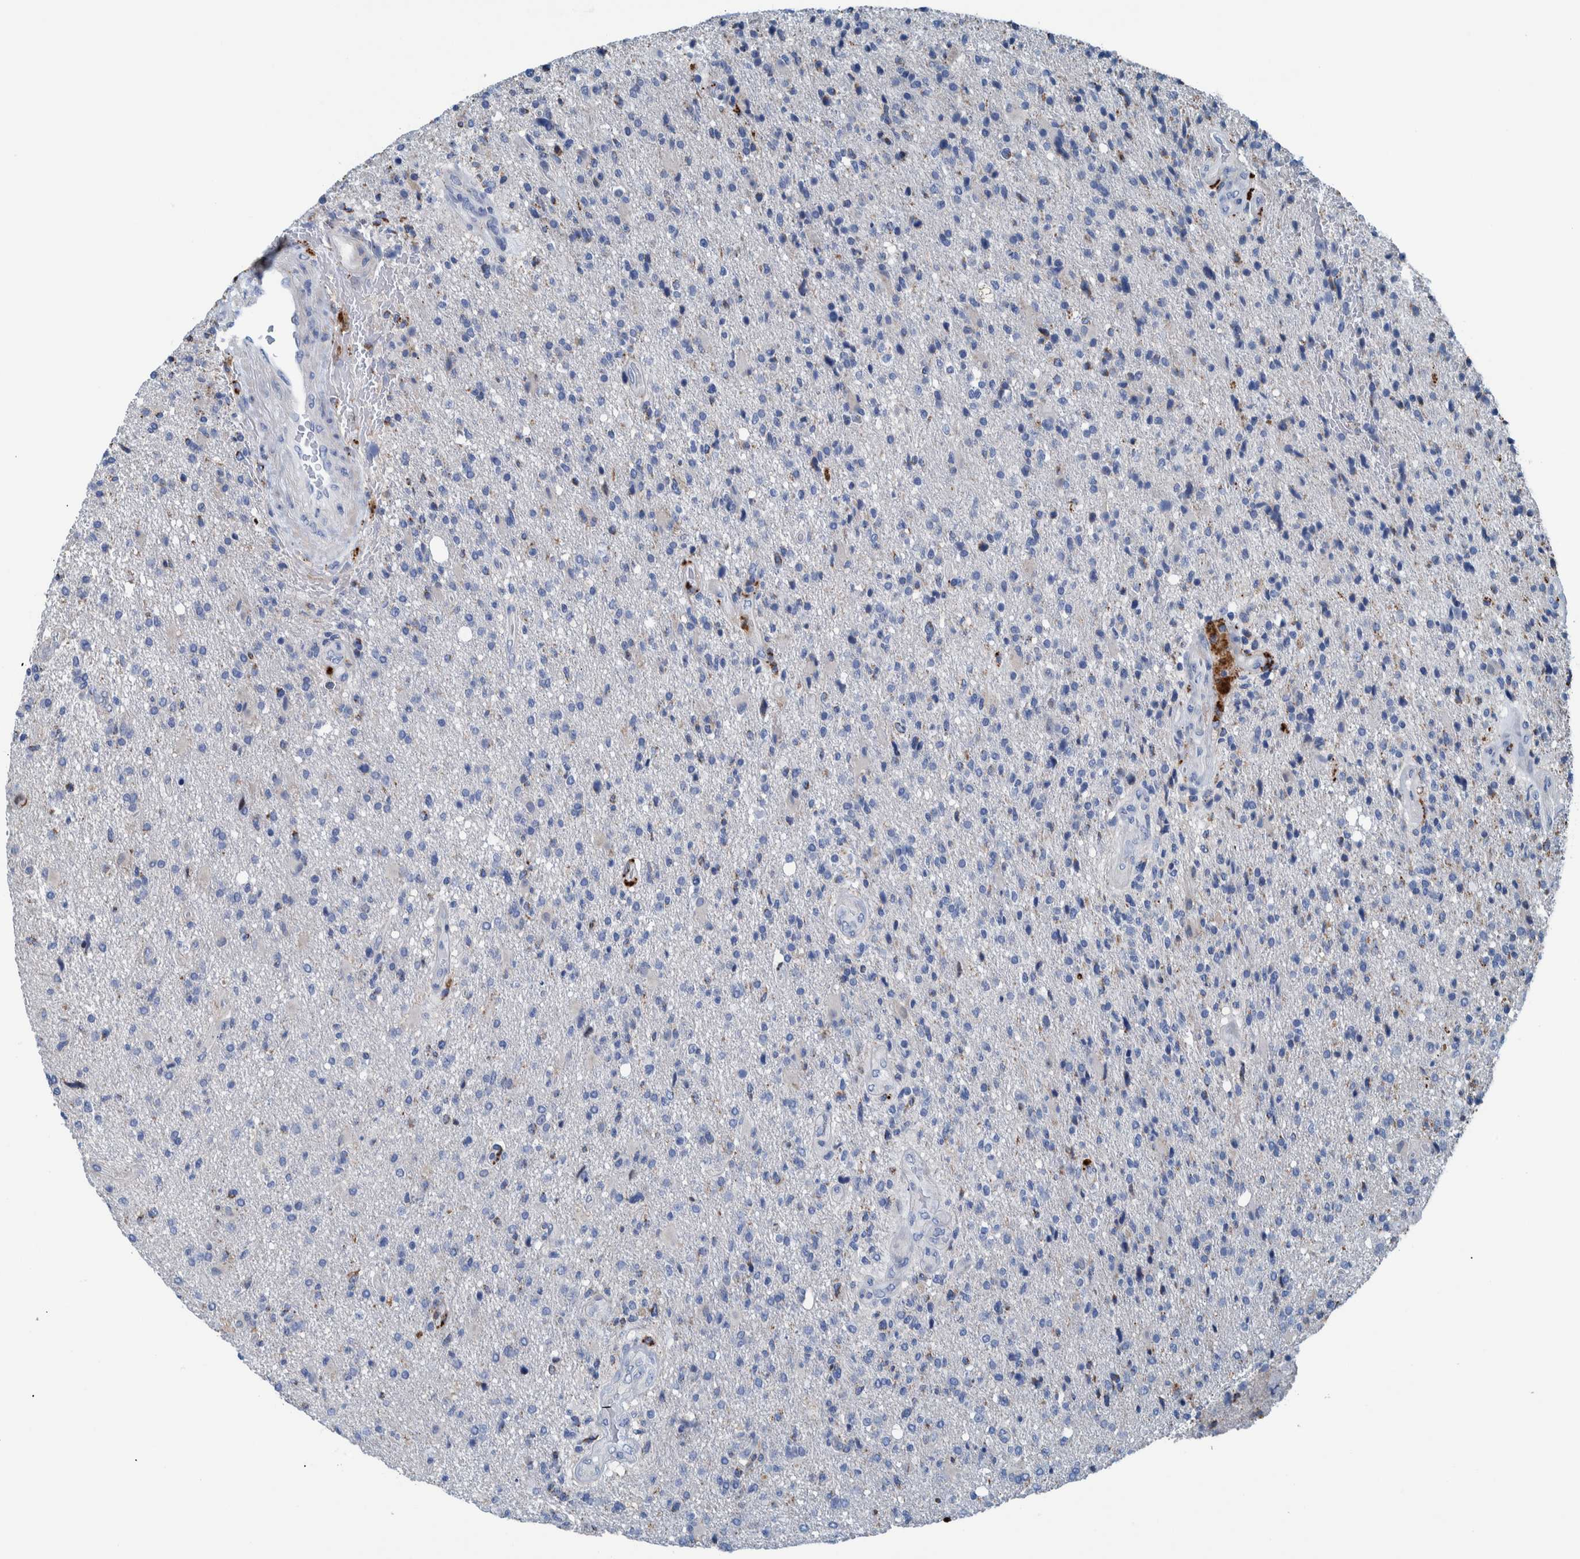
{"staining": {"intensity": "negative", "quantity": "none", "location": "none"}, "tissue": "glioma", "cell_type": "Tumor cells", "image_type": "cancer", "snomed": [{"axis": "morphology", "description": "Glioma, malignant, High grade"}, {"axis": "topography", "description": "Brain"}], "caption": "DAB immunohistochemical staining of malignant glioma (high-grade) reveals no significant positivity in tumor cells.", "gene": "IDO1", "patient": {"sex": "male", "age": 72}}